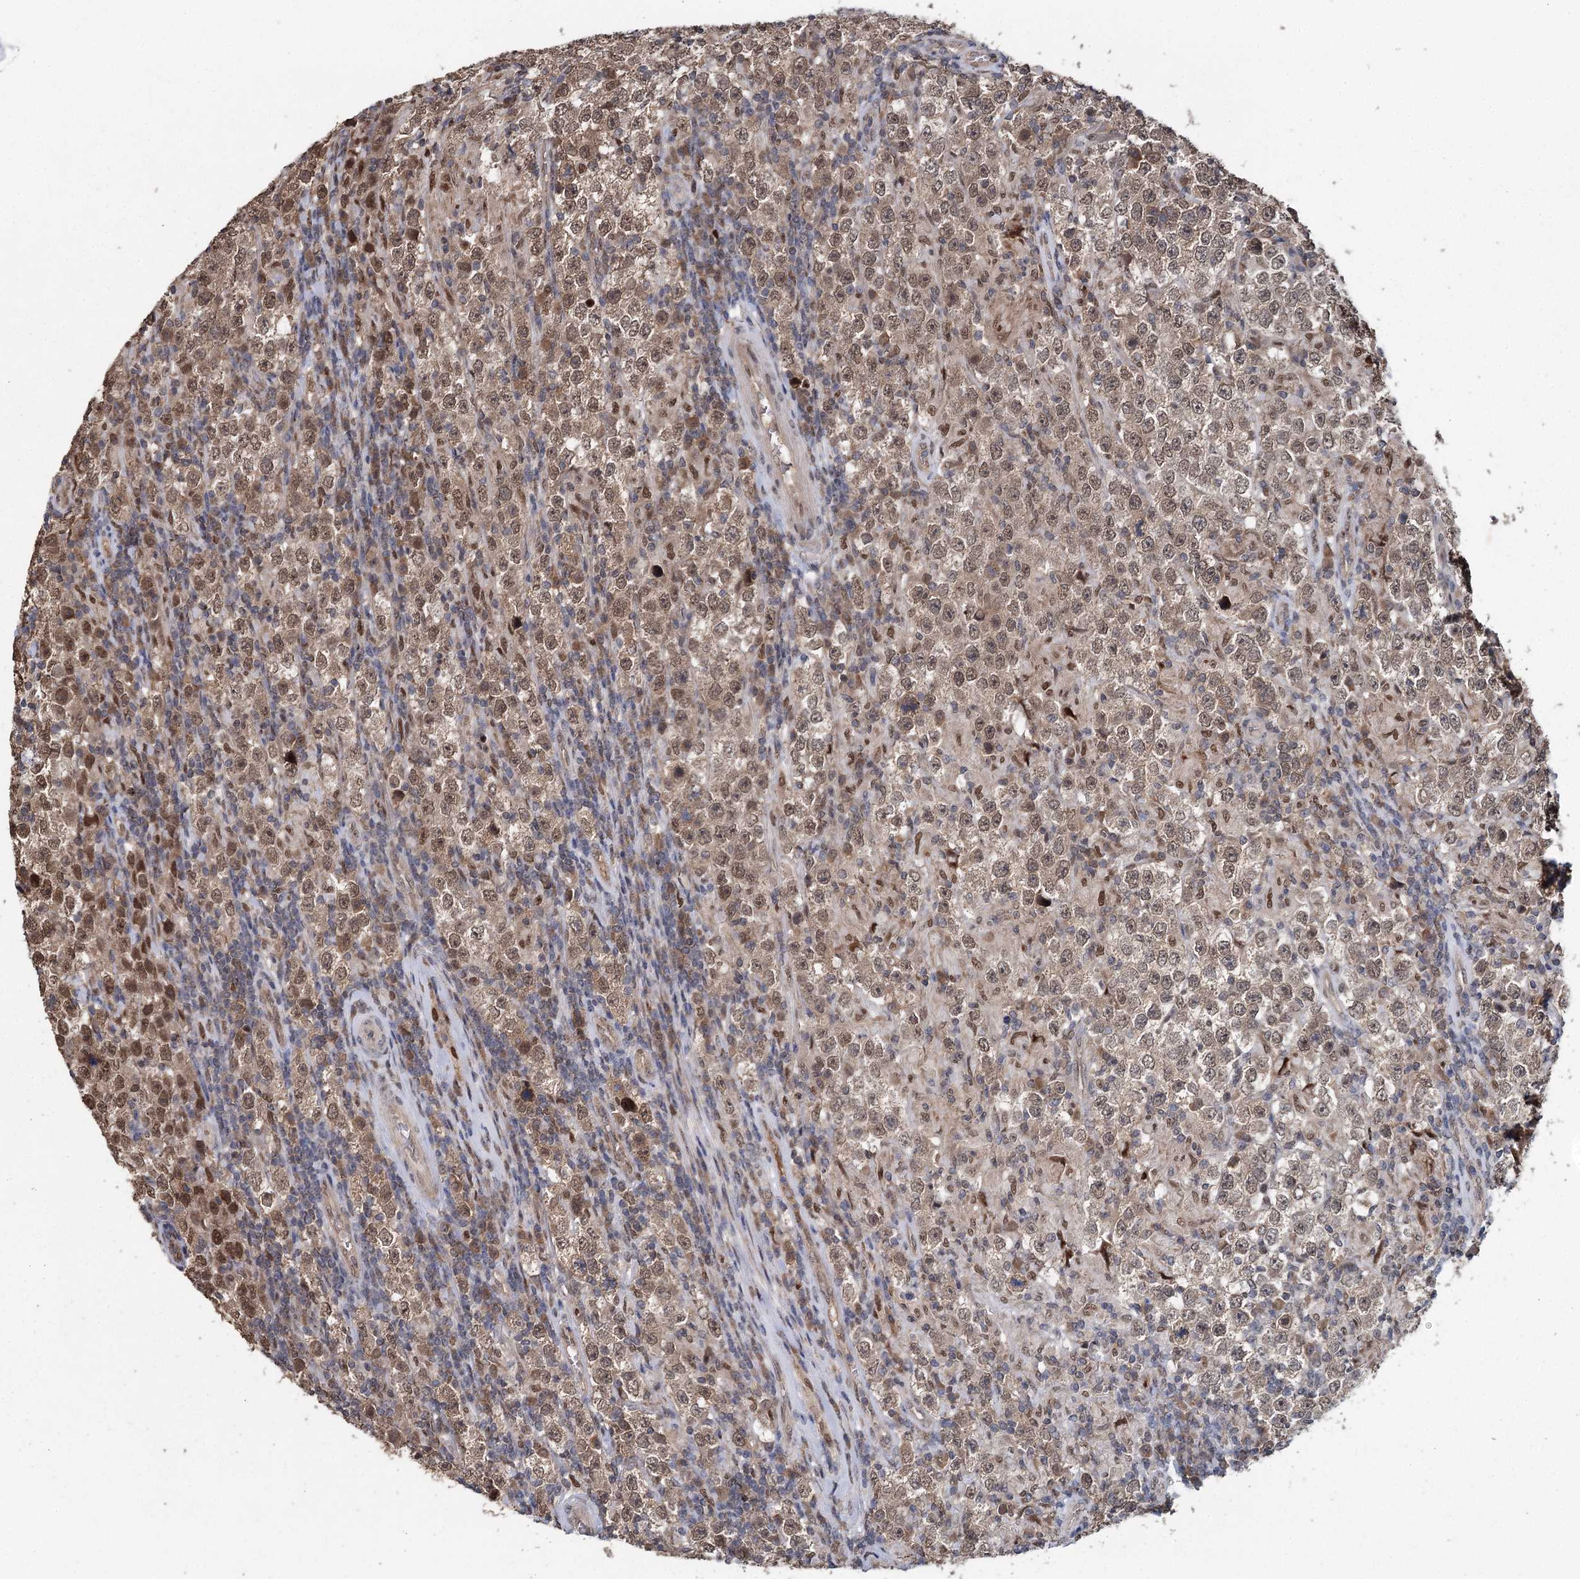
{"staining": {"intensity": "moderate", "quantity": ">75%", "location": "nuclear"}, "tissue": "testis cancer", "cell_type": "Tumor cells", "image_type": "cancer", "snomed": [{"axis": "morphology", "description": "Normal tissue, NOS"}, {"axis": "morphology", "description": "Urothelial carcinoma, High grade"}, {"axis": "morphology", "description": "Seminoma, NOS"}, {"axis": "morphology", "description": "Carcinoma, Embryonal, NOS"}, {"axis": "topography", "description": "Urinary bladder"}, {"axis": "topography", "description": "Testis"}], "caption": "About >75% of tumor cells in human testis cancer (seminoma) demonstrate moderate nuclear protein expression as visualized by brown immunohistochemical staining.", "gene": "MYG1", "patient": {"sex": "male", "age": 41}}